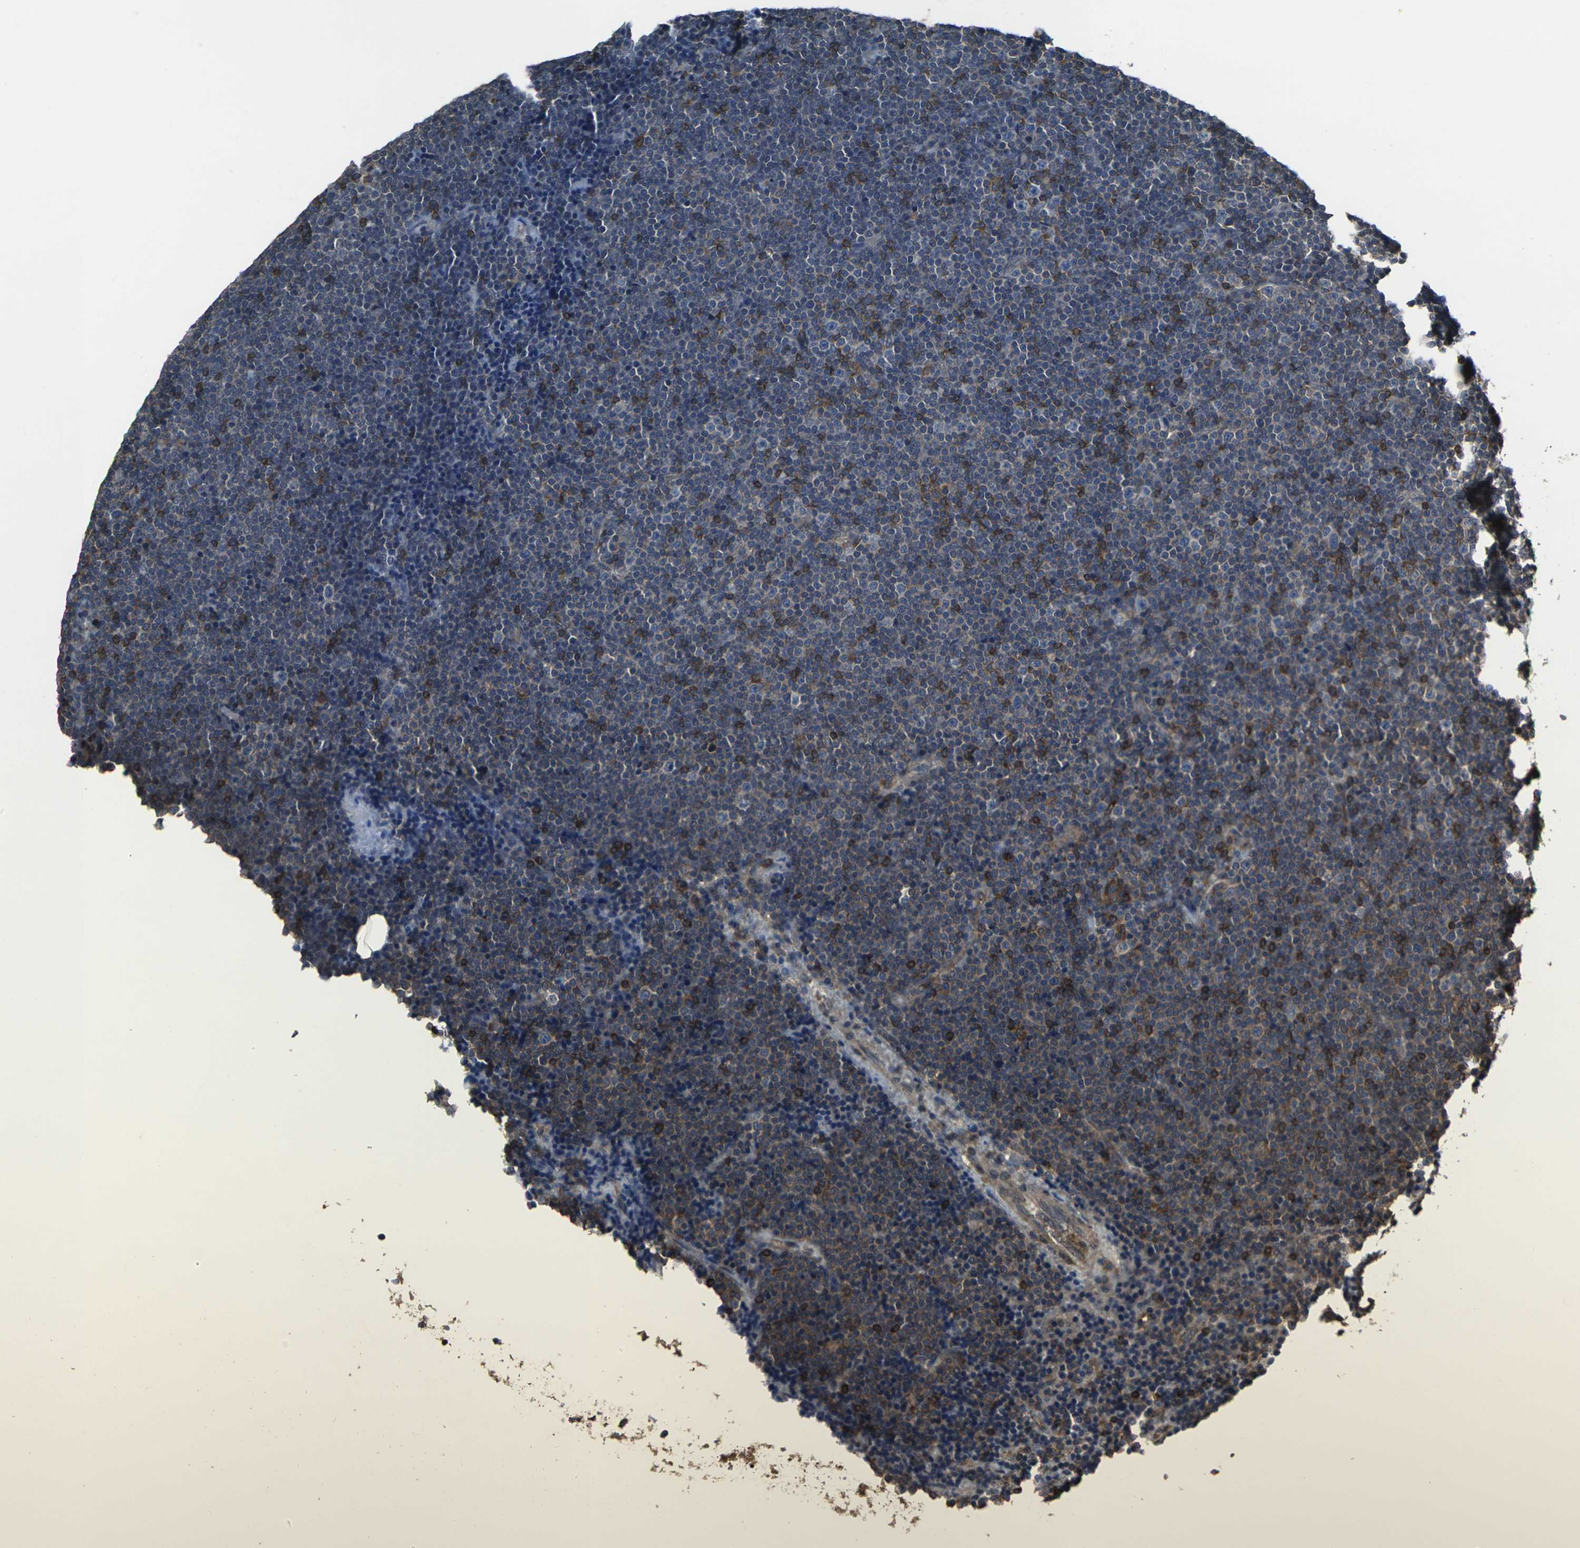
{"staining": {"intensity": "moderate", "quantity": "<25%", "location": "cytoplasmic/membranous"}, "tissue": "lymphoma", "cell_type": "Tumor cells", "image_type": "cancer", "snomed": [{"axis": "morphology", "description": "Malignant lymphoma, non-Hodgkin's type, Low grade"}, {"axis": "topography", "description": "Lymph node"}], "caption": "Brown immunohistochemical staining in lymphoma displays moderate cytoplasmic/membranous positivity in approximately <25% of tumor cells. (DAB IHC, brown staining for protein, blue staining for nuclei).", "gene": "PRKACB", "patient": {"sex": "female", "age": 67}}